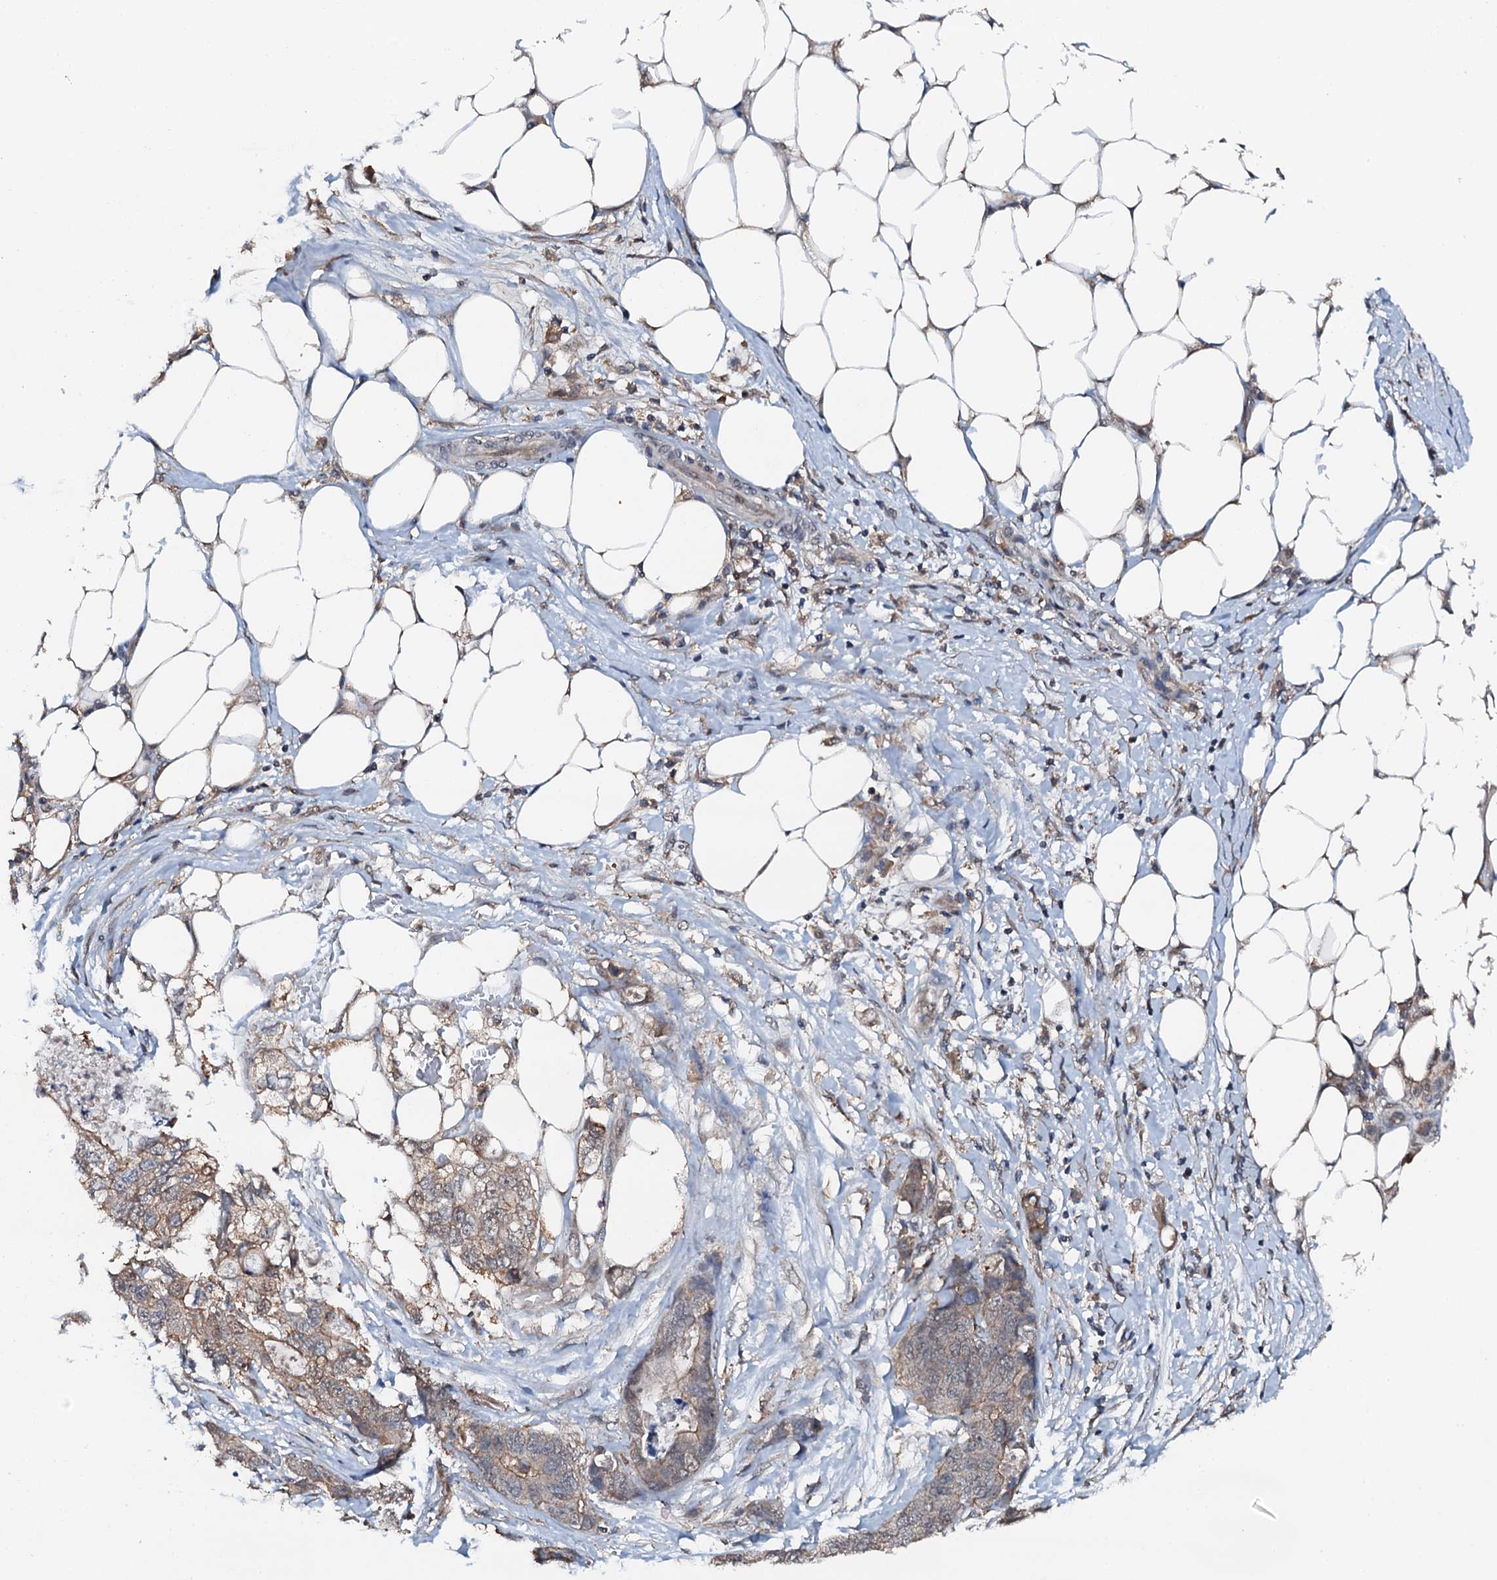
{"staining": {"intensity": "weak", "quantity": ">75%", "location": "cytoplasmic/membranous"}, "tissue": "stomach cancer", "cell_type": "Tumor cells", "image_type": "cancer", "snomed": [{"axis": "morphology", "description": "Adenocarcinoma, NOS"}, {"axis": "topography", "description": "Stomach"}], "caption": "Adenocarcinoma (stomach) was stained to show a protein in brown. There is low levels of weak cytoplasmic/membranous staining in approximately >75% of tumor cells.", "gene": "FLYWCH1", "patient": {"sex": "female", "age": 89}}